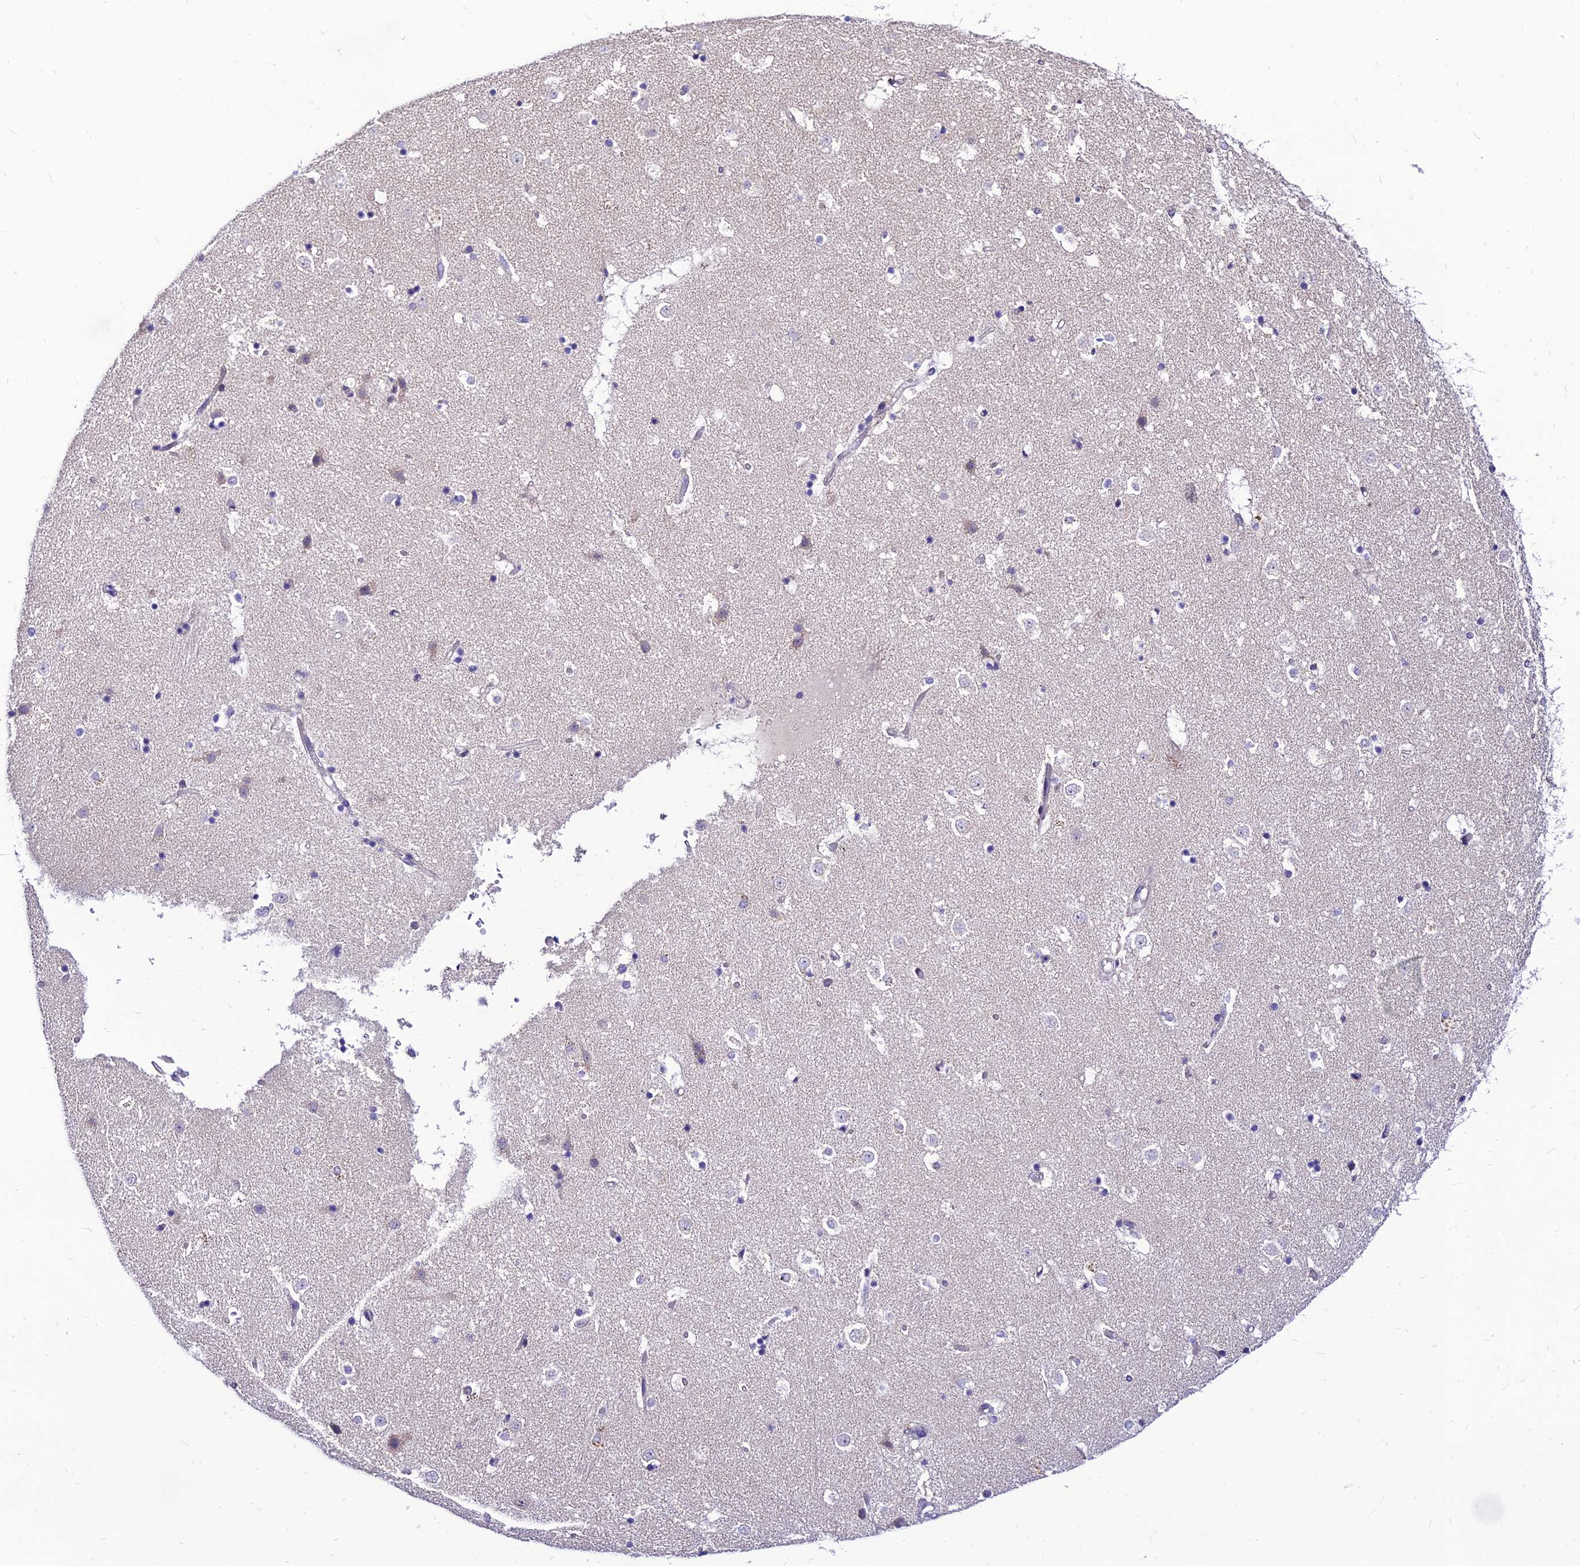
{"staining": {"intensity": "negative", "quantity": "none", "location": "none"}, "tissue": "caudate", "cell_type": "Glial cells", "image_type": "normal", "snomed": [{"axis": "morphology", "description": "Normal tissue, NOS"}, {"axis": "topography", "description": "Lateral ventricle wall"}], "caption": "High power microscopy histopathology image of an IHC micrograph of benign caudate, revealing no significant positivity in glial cells.", "gene": "C6orf132", "patient": {"sex": "female", "age": 52}}